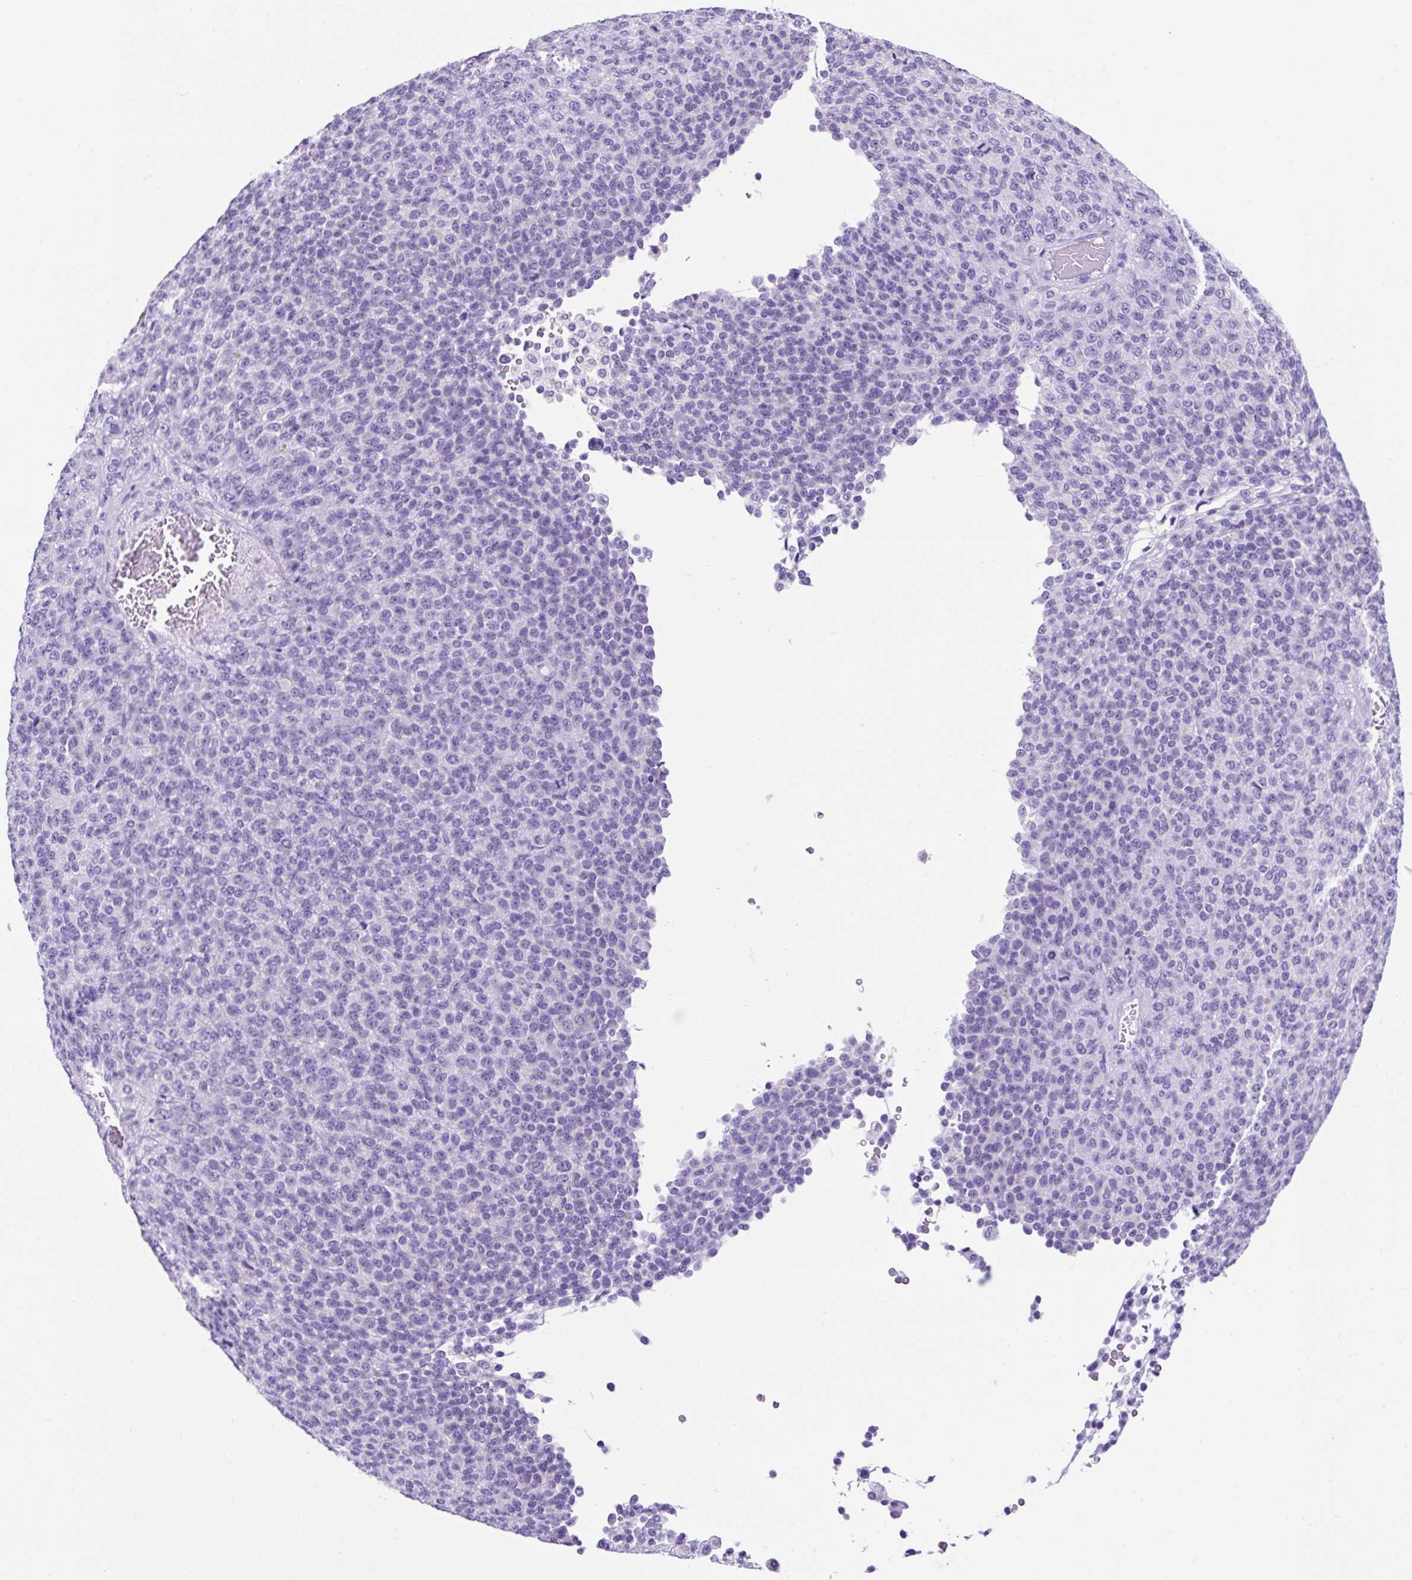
{"staining": {"intensity": "negative", "quantity": "none", "location": "none"}, "tissue": "melanoma", "cell_type": "Tumor cells", "image_type": "cancer", "snomed": [{"axis": "morphology", "description": "Malignant melanoma, Metastatic site"}, {"axis": "topography", "description": "Brain"}], "caption": "Immunohistochemistry (IHC) of human malignant melanoma (metastatic site) shows no staining in tumor cells.", "gene": "KRT12", "patient": {"sex": "female", "age": 56}}